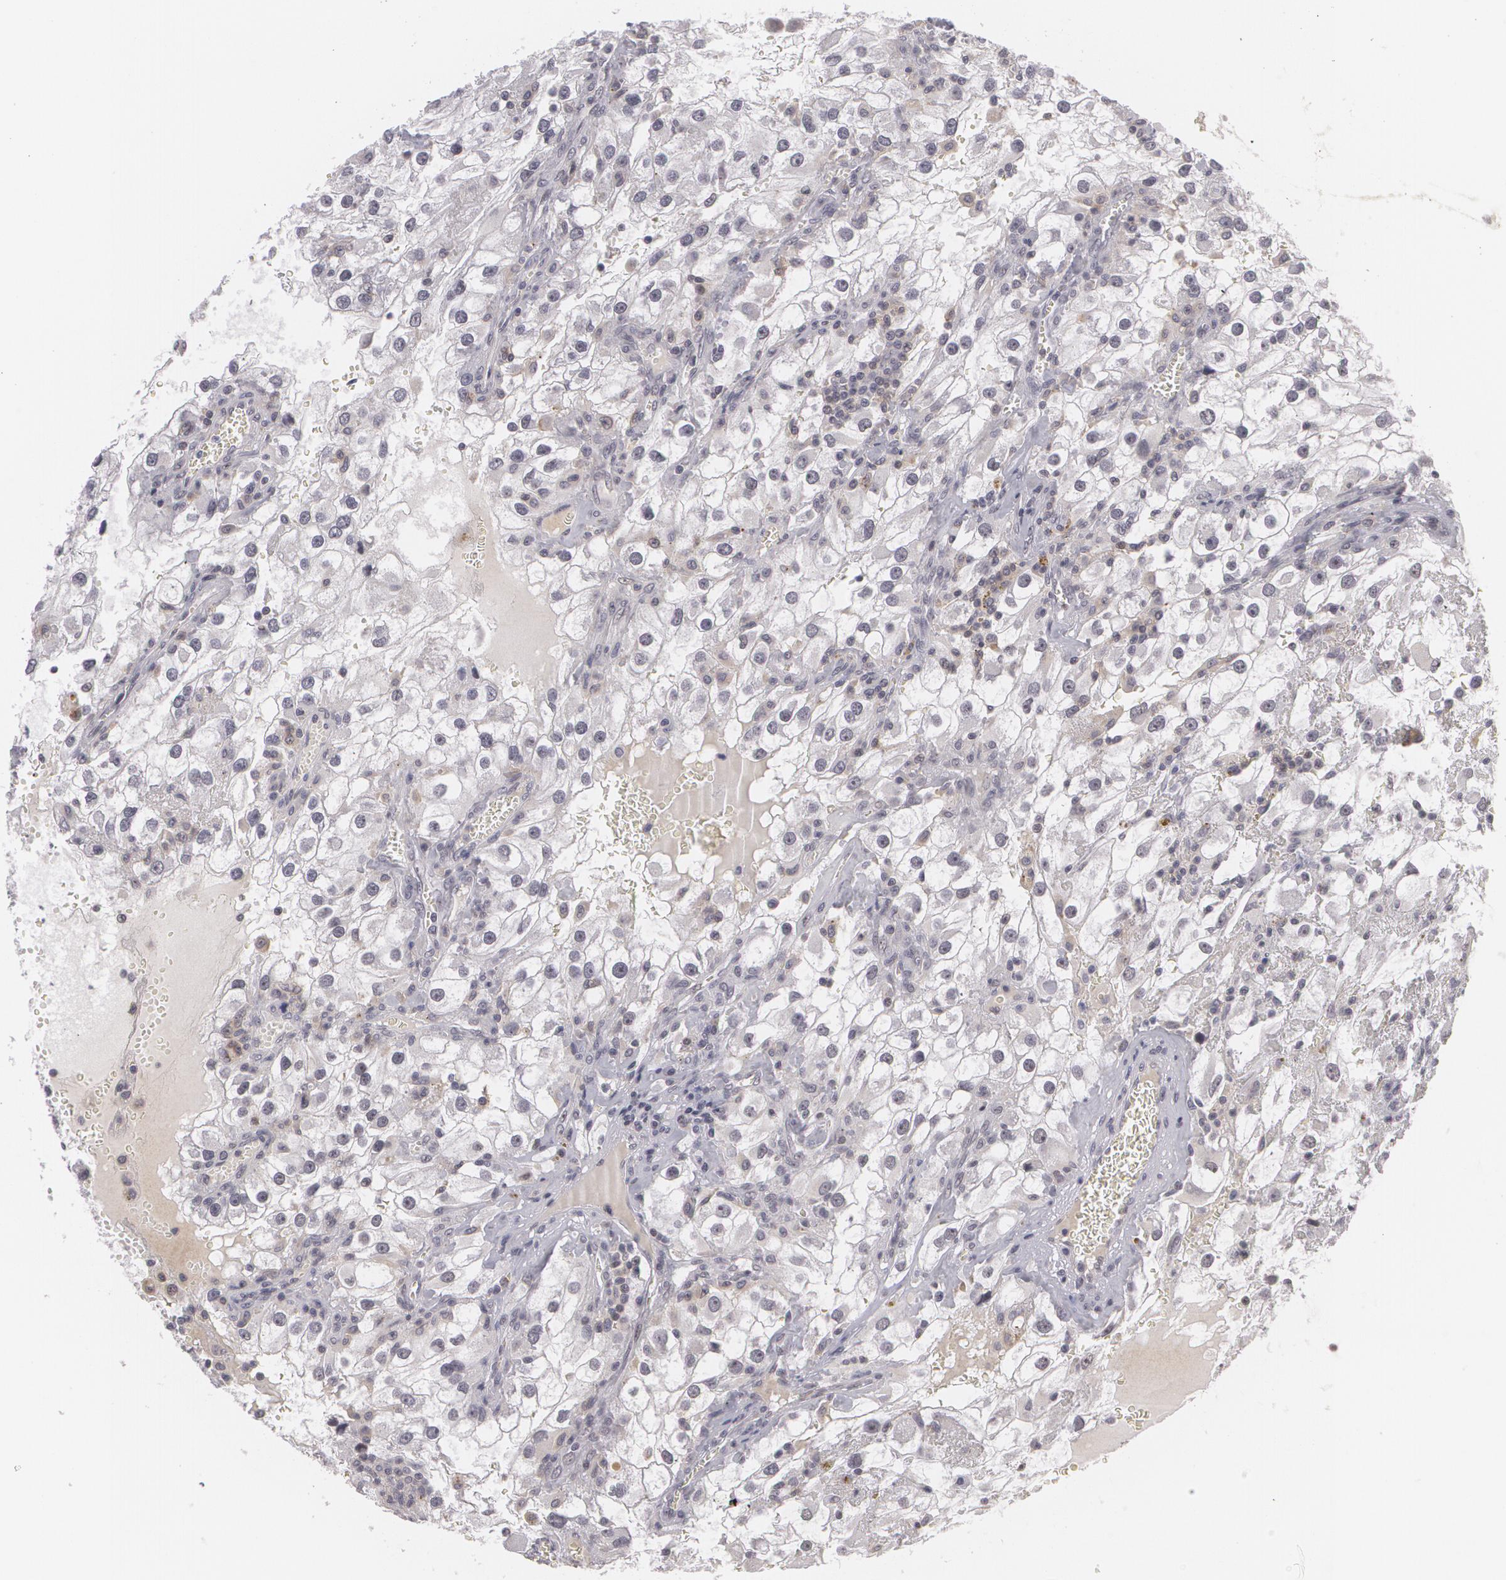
{"staining": {"intensity": "negative", "quantity": "none", "location": "none"}, "tissue": "renal cancer", "cell_type": "Tumor cells", "image_type": "cancer", "snomed": [{"axis": "morphology", "description": "Adenocarcinoma, NOS"}, {"axis": "topography", "description": "Kidney"}], "caption": "Tumor cells show no significant protein expression in renal adenocarcinoma.", "gene": "RRP7A", "patient": {"sex": "female", "age": 52}}